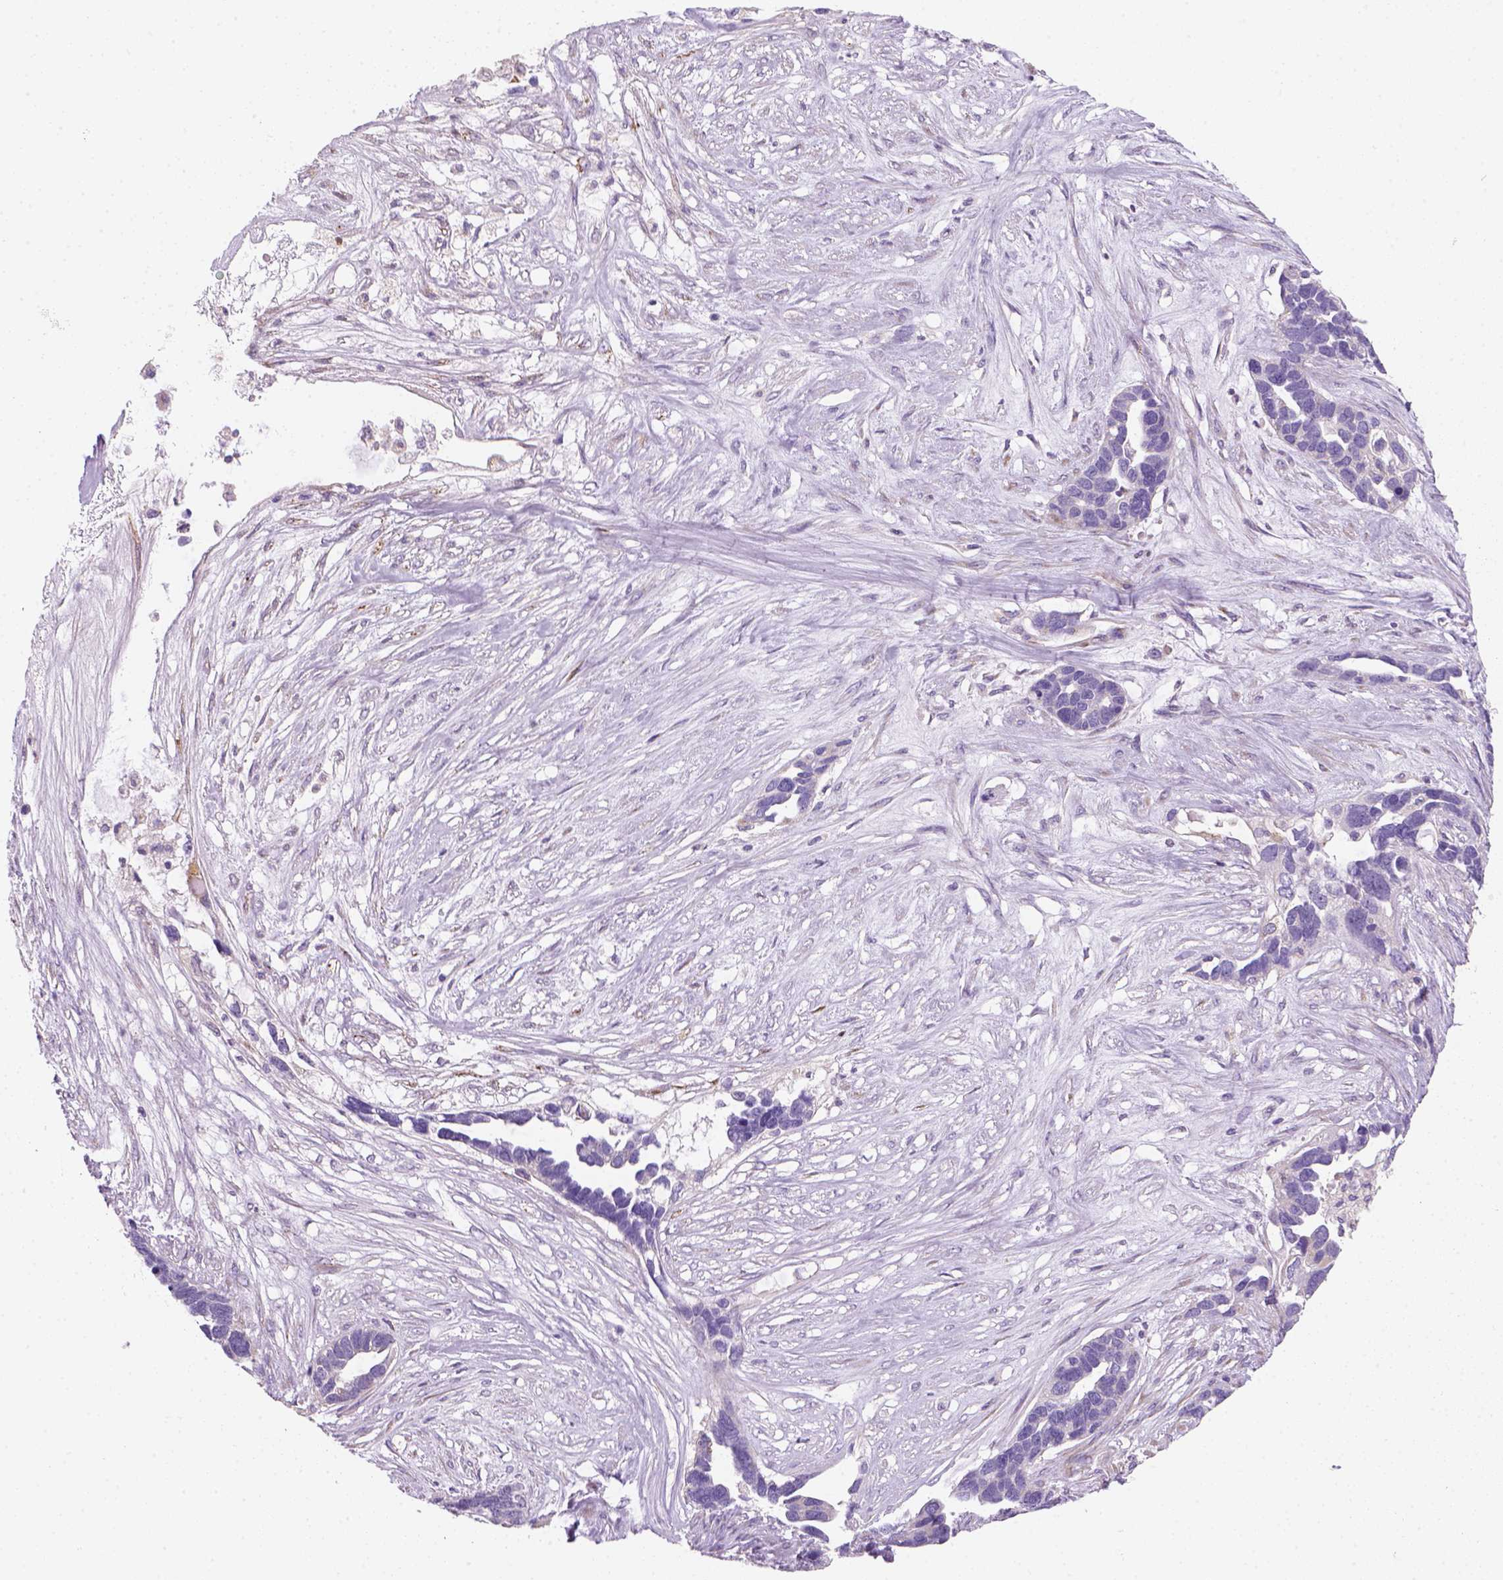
{"staining": {"intensity": "negative", "quantity": "none", "location": "none"}, "tissue": "ovarian cancer", "cell_type": "Tumor cells", "image_type": "cancer", "snomed": [{"axis": "morphology", "description": "Cystadenocarcinoma, serous, NOS"}, {"axis": "topography", "description": "Ovary"}], "caption": "The photomicrograph demonstrates no significant positivity in tumor cells of ovarian cancer.", "gene": "CES2", "patient": {"sex": "female", "age": 54}}